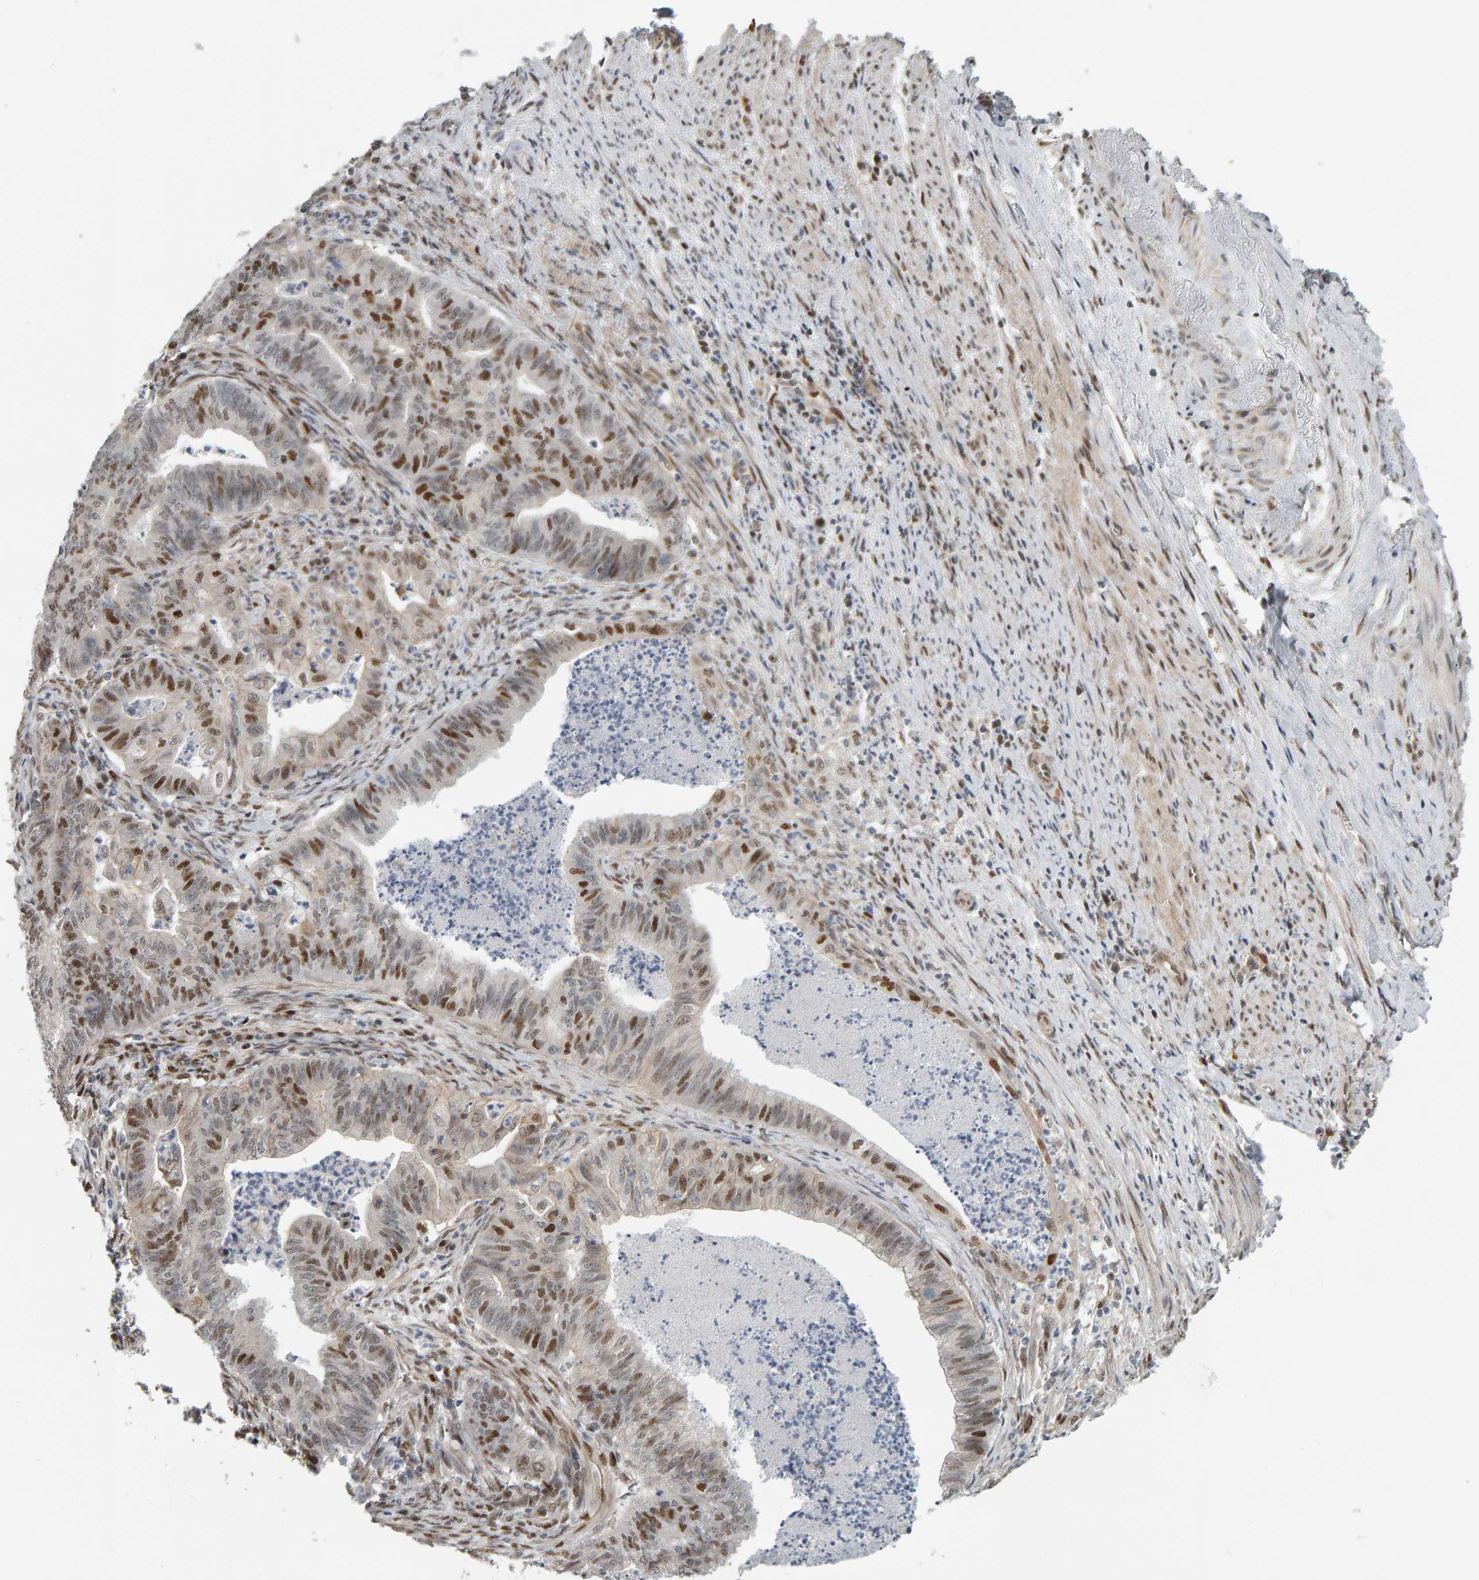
{"staining": {"intensity": "moderate", "quantity": "25%-75%", "location": "nuclear"}, "tissue": "endometrial cancer", "cell_type": "Tumor cells", "image_type": "cancer", "snomed": [{"axis": "morphology", "description": "Polyp, NOS"}, {"axis": "morphology", "description": "Adenocarcinoma, NOS"}, {"axis": "morphology", "description": "Adenoma, NOS"}, {"axis": "topography", "description": "Endometrium"}], "caption": "Endometrial cancer stained with a protein marker shows moderate staining in tumor cells.", "gene": "ATF7IP", "patient": {"sex": "female", "age": 79}}